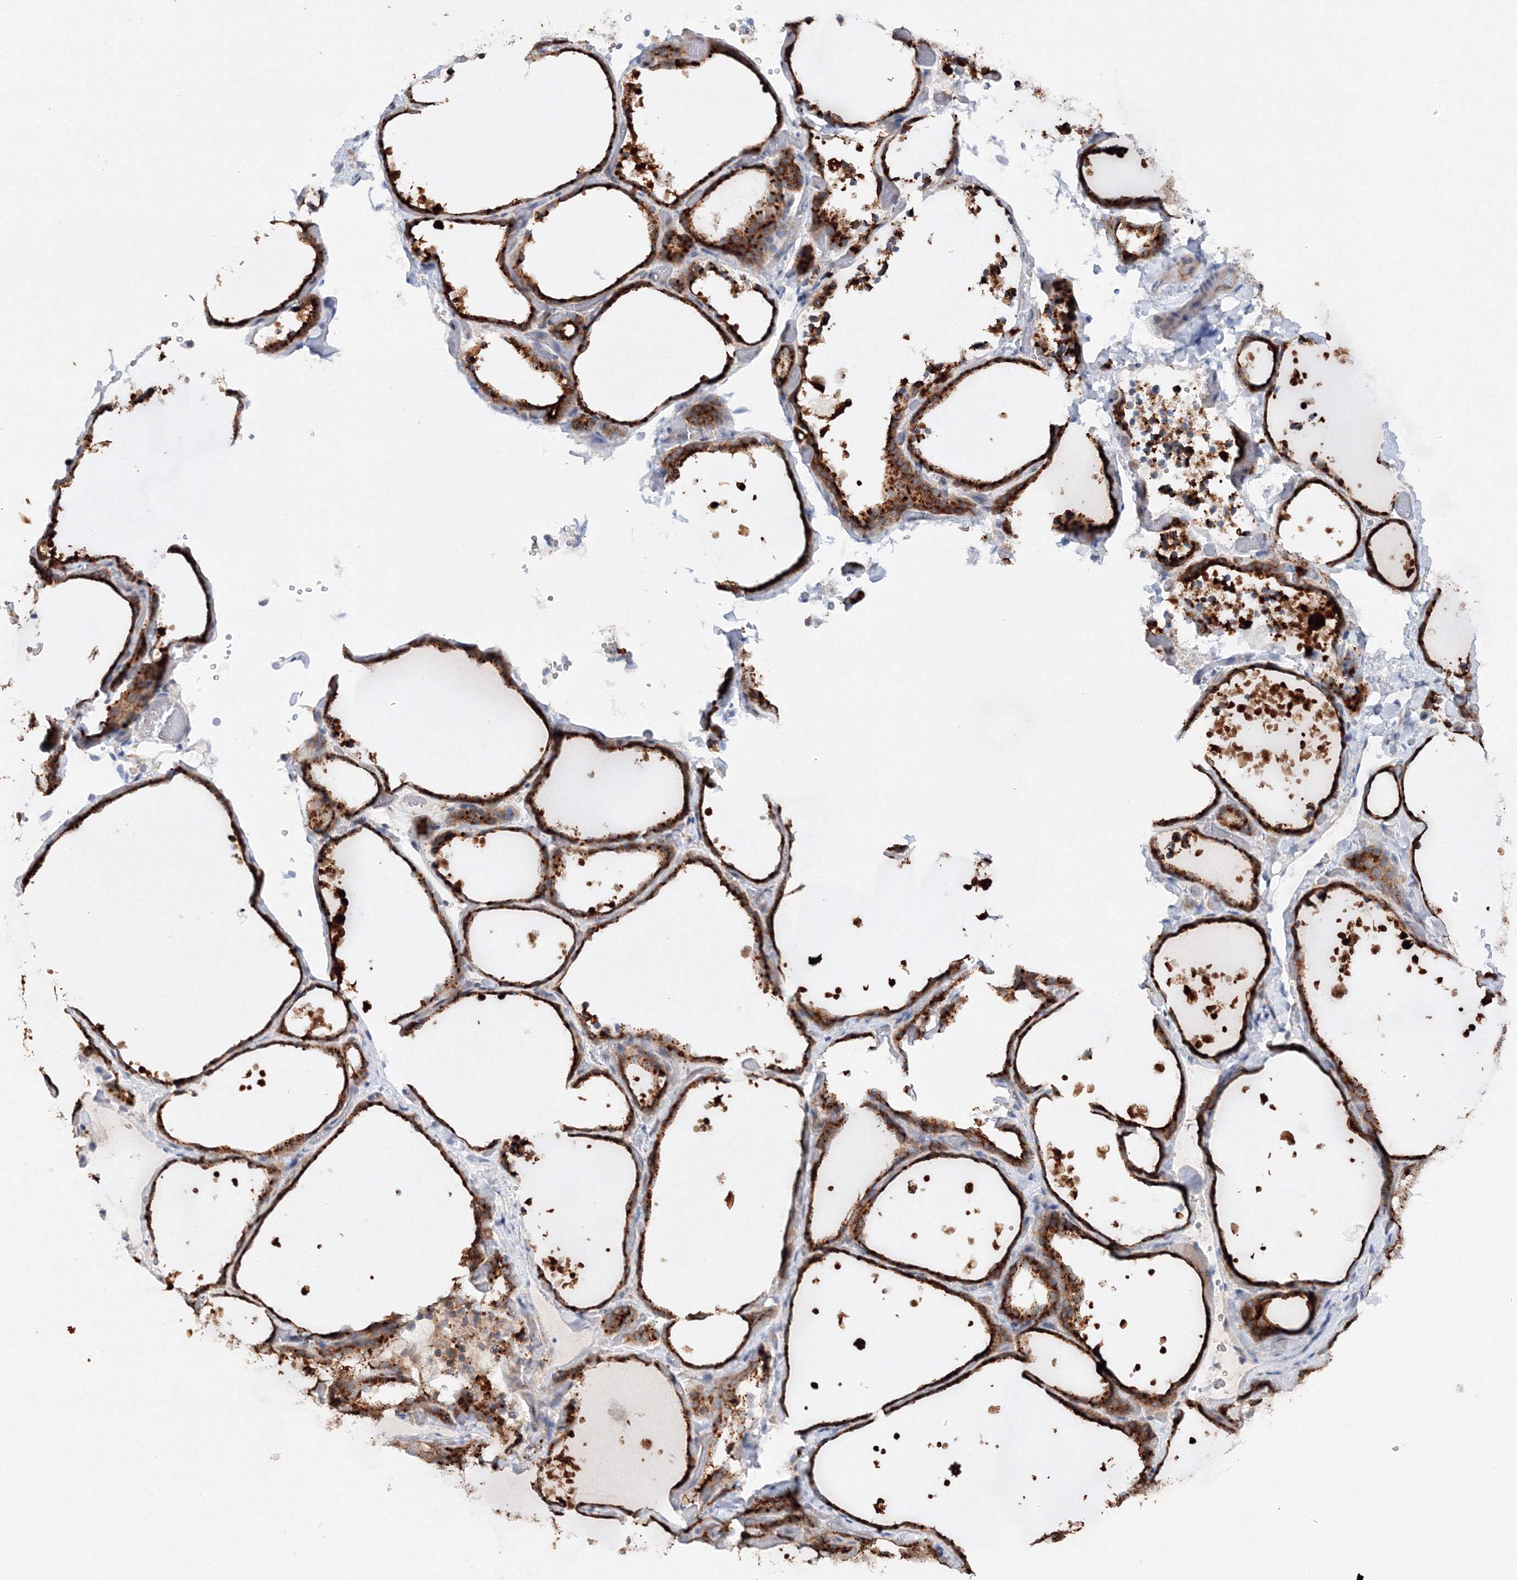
{"staining": {"intensity": "strong", "quantity": ">75%", "location": "cytoplasmic/membranous"}, "tissue": "thyroid gland", "cell_type": "Glandular cells", "image_type": "normal", "snomed": [{"axis": "morphology", "description": "Normal tissue, NOS"}, {"axis": "topography", "description": "Thyroid gland"}], "caption": "Normal thyroid gland was stained to show a protein in brown. There is high levels of strong cytoplasmic/membranous expression in approximately >75% of glandular cells.", "gene": "DCTD", "patient": {"sex": "female", "age": 44}}